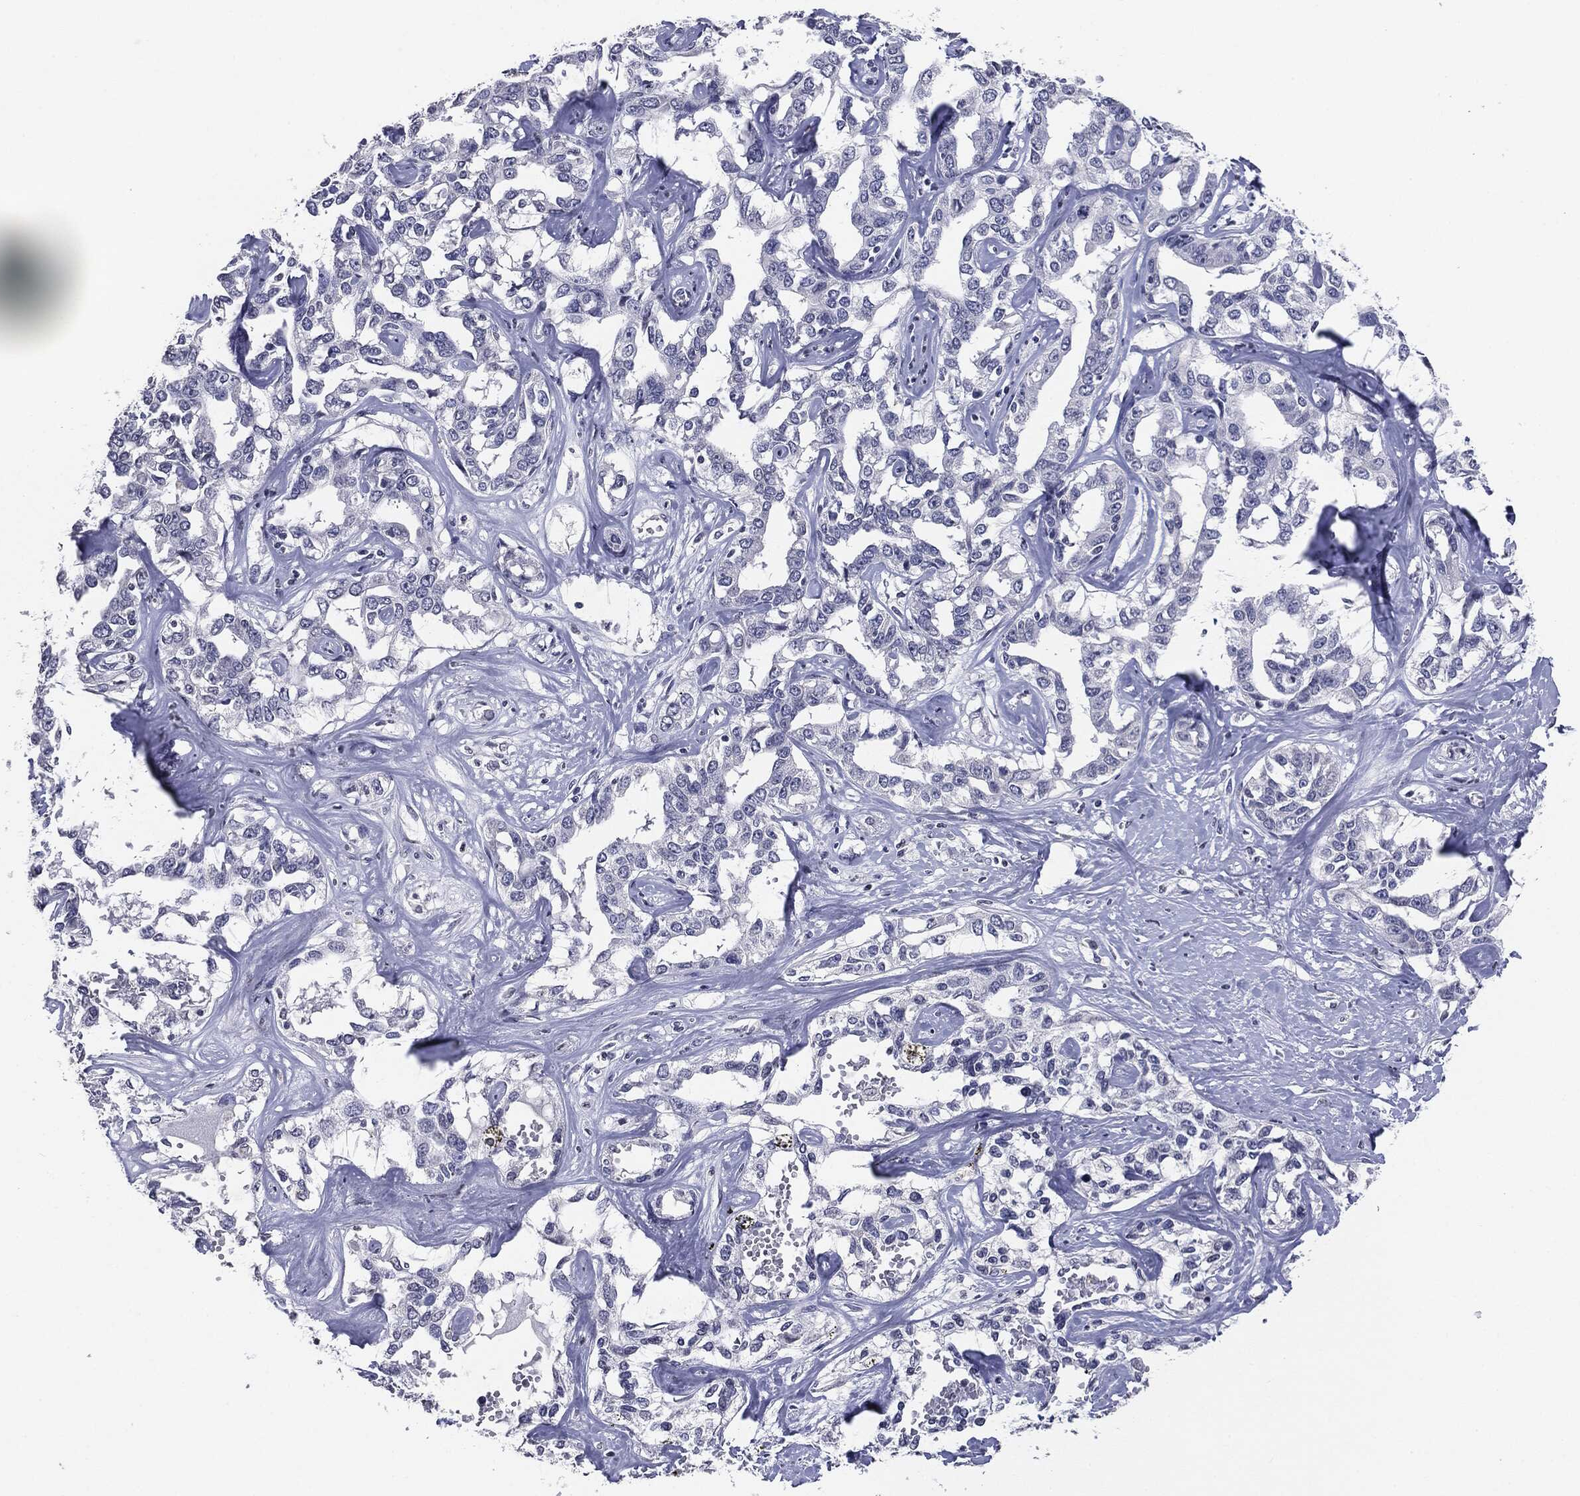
{"staining": {"intensity": "negative", "quantity": "none", "location": "none"}, "tissue": "liver cancer", "cell_type": "Tumor cells", "image_type": "cancer", "snomed": [{"axis": "morphology", "description": "Cholangiocarcinoma"}, {"axis": "topography", "description": "Liver"}], "caption": "DAB immunohistochemical staining of liver cholangiocarcinoma reveals no significant expression in tumor cells.", "gene": "SERPINB4", "patient": {"sex": "male", "age": 59}}